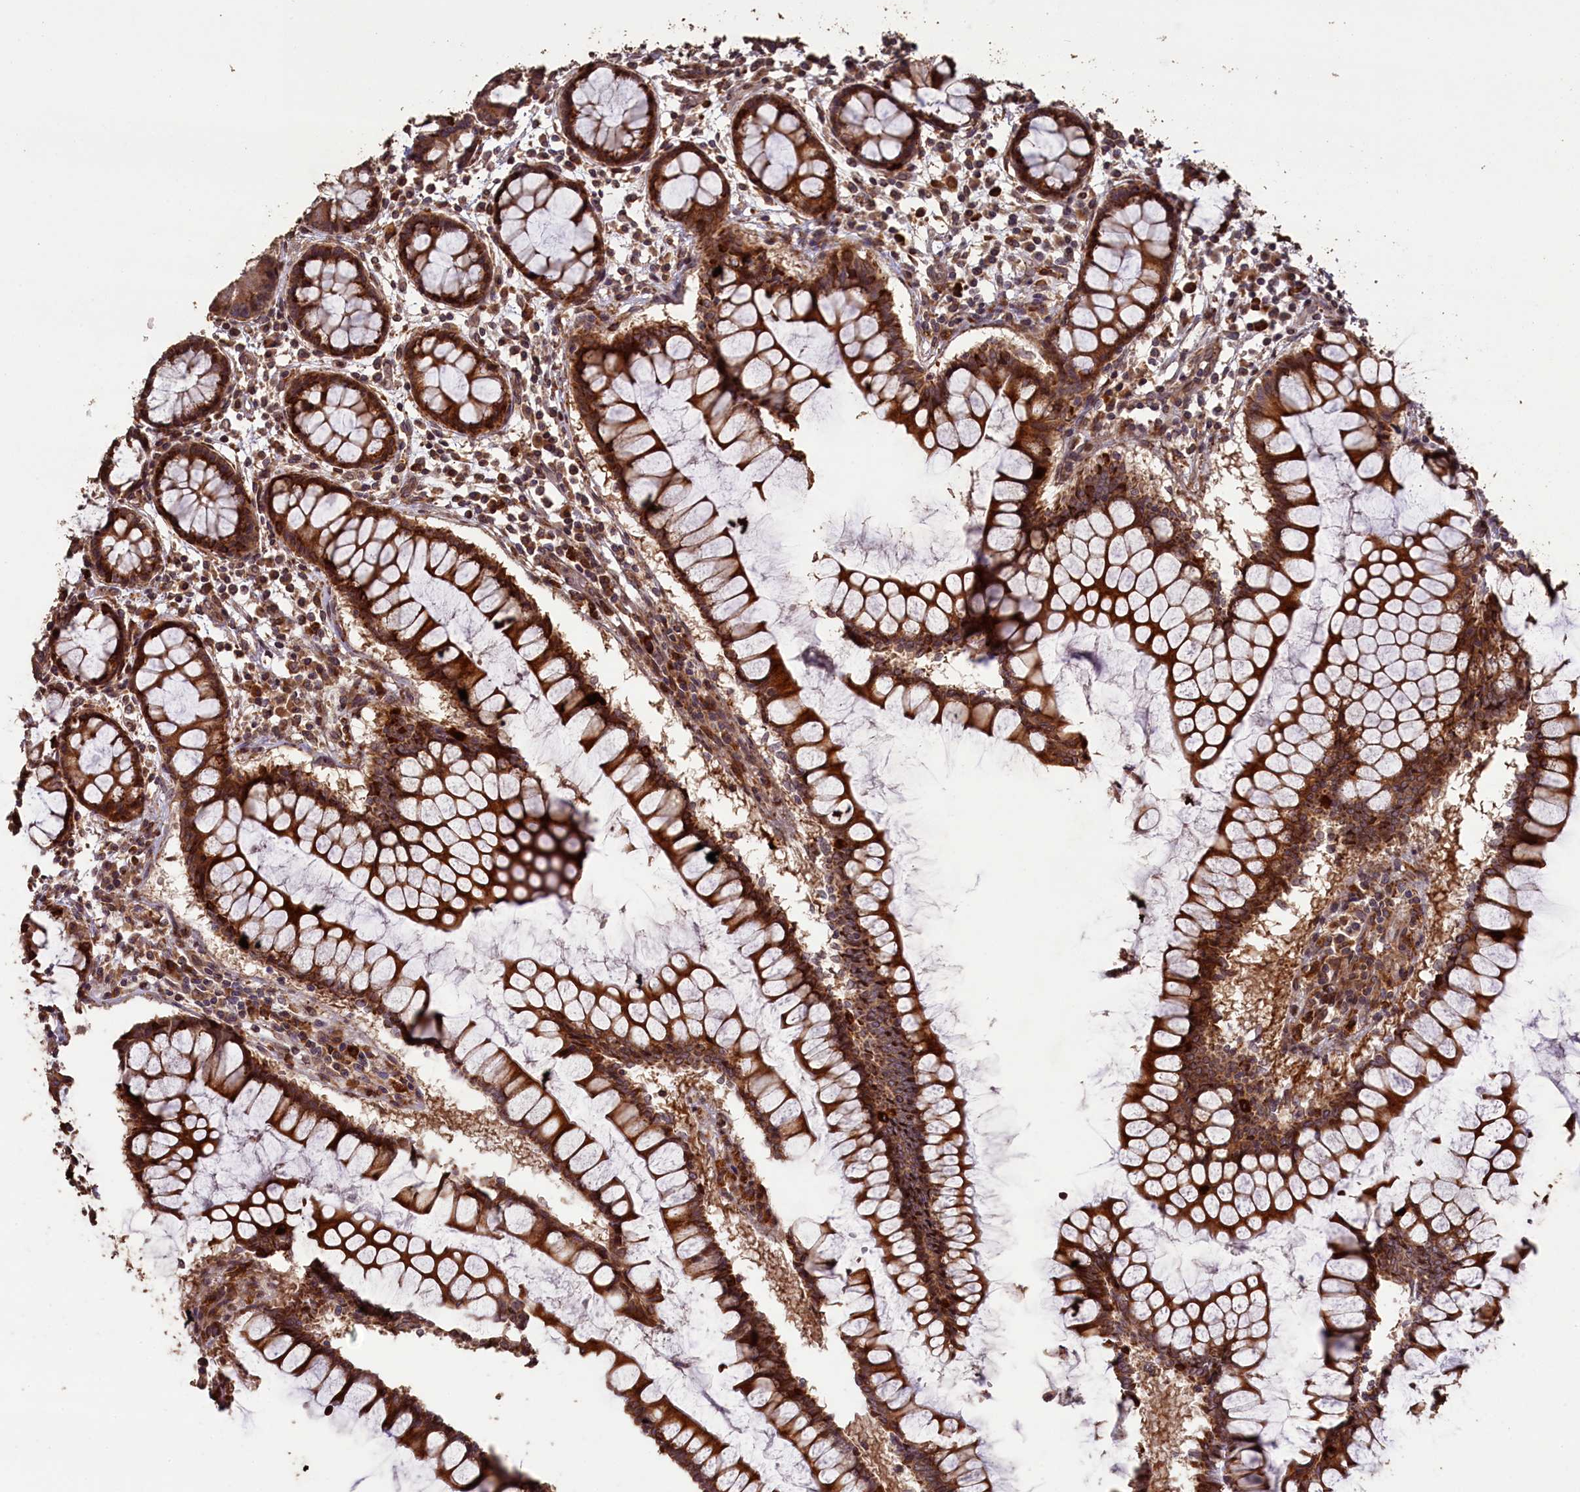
{"staining": {"intensity": "strong", "quantity": ">75%", "location": "cytoplasmic/membranous,nuclear"}, "tissue": "colon", "cell_type": "Glandular cells", "image_type": "normal", "snomed": [{"axis": "morphology", "description": "Normal tissue, NOS"}, {"axis": "morphology", "description": "Adenocarcinoma, NOS"}, {"axis": "topography", "description": "Colon"}], "caption": "Immunohistochemical staining of benign colon demonstrates high levels of strong cytoplasmic/membranous,nuclear staining in about >75% of glandular cells.", "gene": "SLC38A7", "patient": {"sex": "female", "age": 55}}